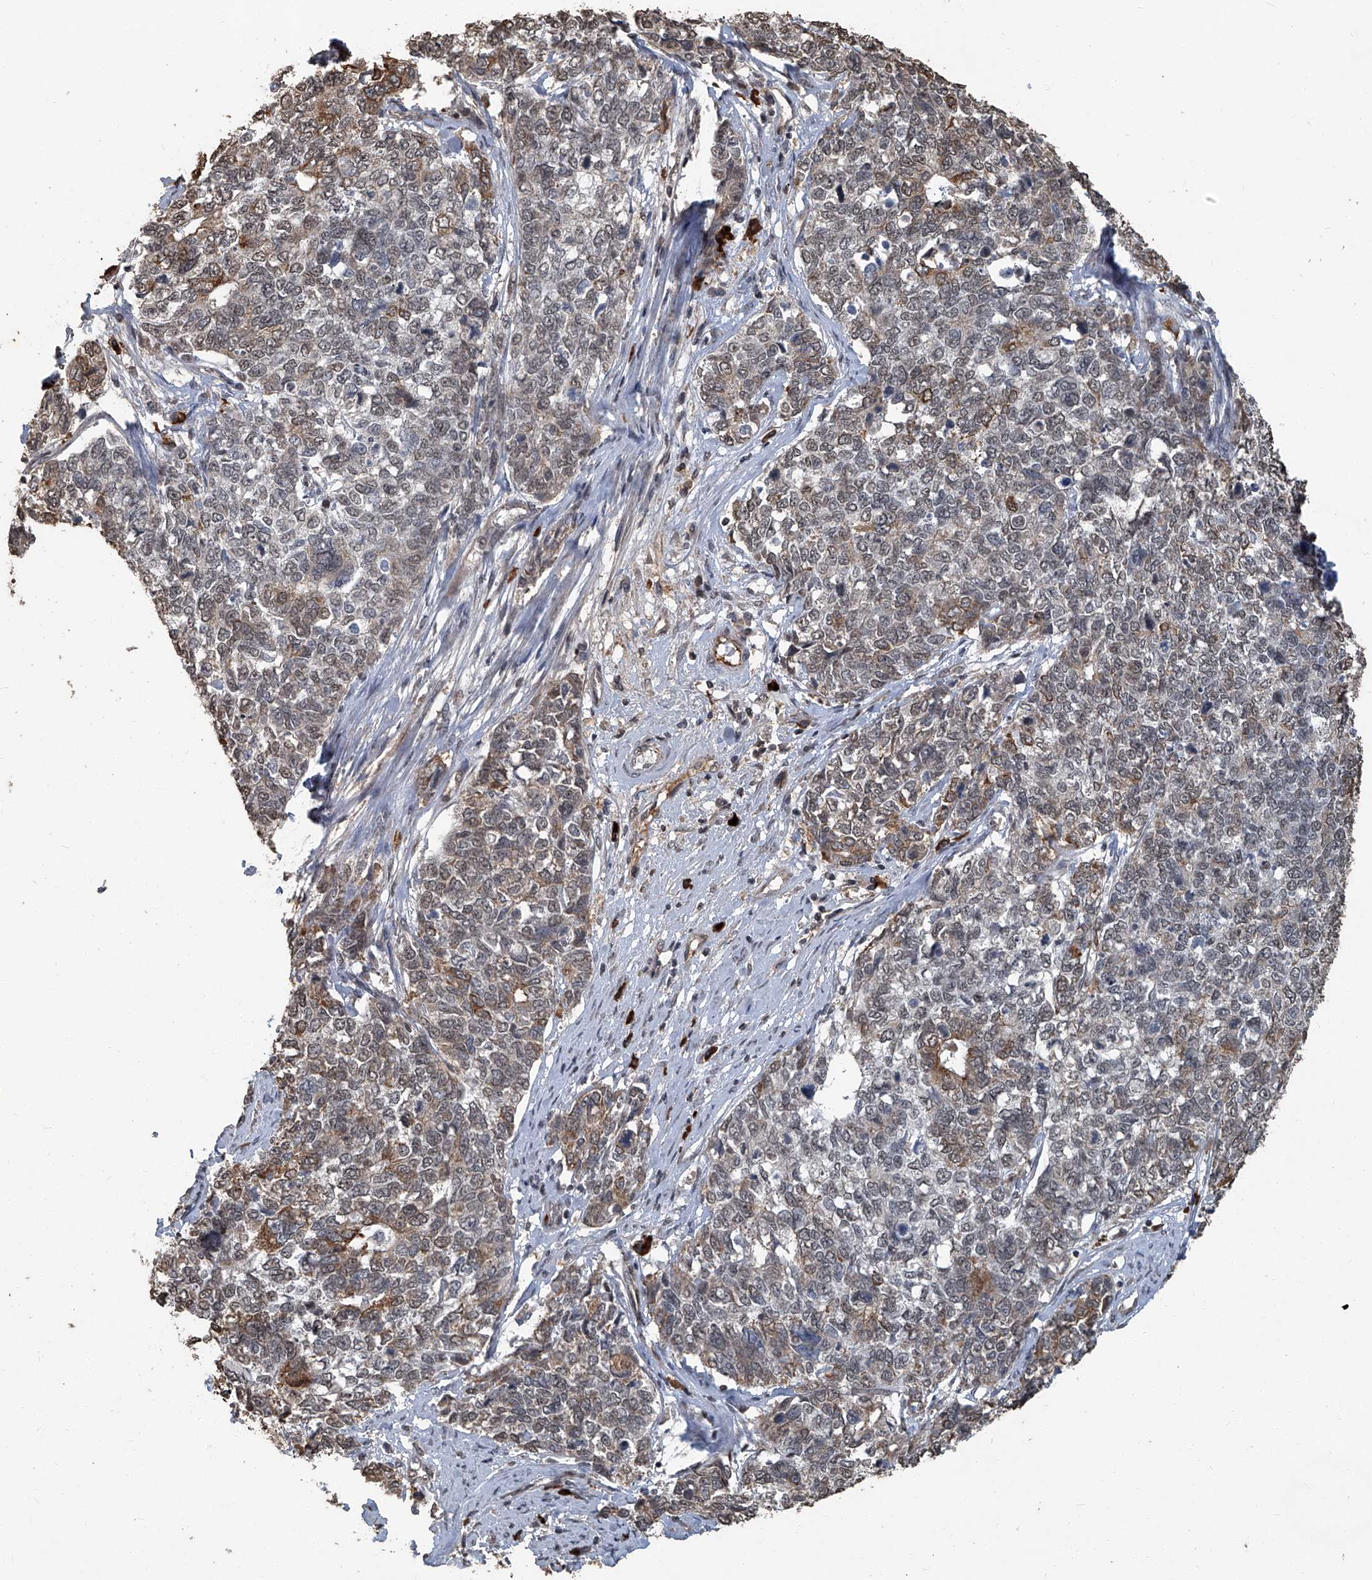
{"staining": {"intensity": "moderate", "quantity": "<25%", "location": "cytoplasmic/membranous,nuclear"}, "tissue": "cervical cancer", "cell_type": "Tumor cells", "image_type": "cancer", "snomed": [{"axis": "morphology", "description": "Squamous cell carcinoma, NOS"}, {"axis": "topography", "description": "Cervix"}], "caption": "Protein analysis of cervical cancer tissue displays moderate cytoplasmic/membranous and nuclear positivity in about <25% of tumor cells.", "gene": "GPR132", "patient": {"sex": "female", "age": 63}}